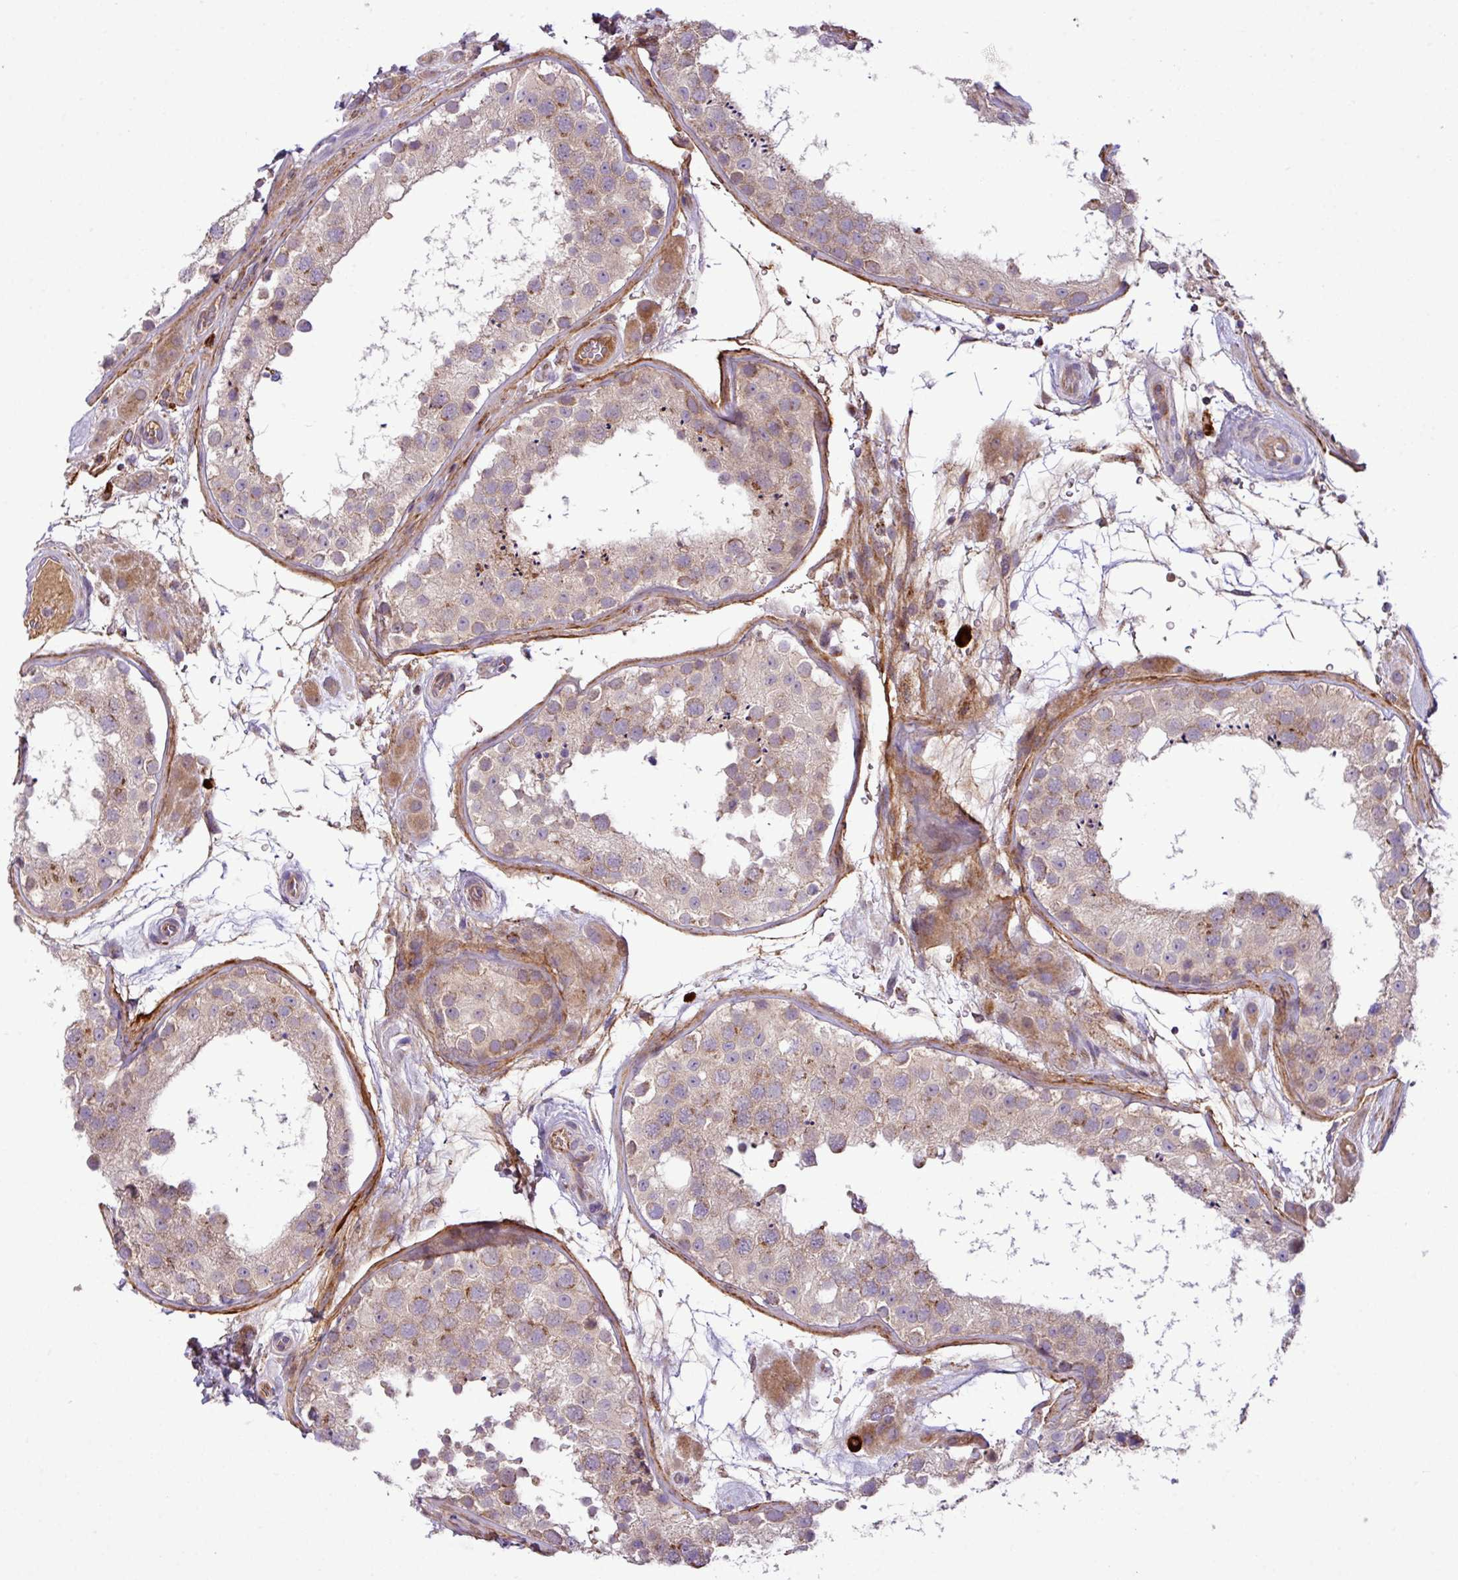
{"staining": {"intensity": "moderate", "quantity": "25%-75%", "location": "cytoplasmic/membranous"}, "tissue": "testis", "cell_type": "Cells in seminiferous ducts", "image_type": "normal", "snomed": [{"axis": "morphology", "description": "Normal tissue, NOS"}, {"axis": "topography", "description": "Testis"}], "caption": "A high-resolution histopathology image shows immunohistochemistry staining of unremarkable testis, which displays moderate cytoplasmic/membranous staining in about 25%-75% of cells in seminiferous ducts. (brown staining indicates protein expression, while blue staining denotes nuclei).", "gene": "ZNF569", "patient": {"sex": "male", "age": 26}}